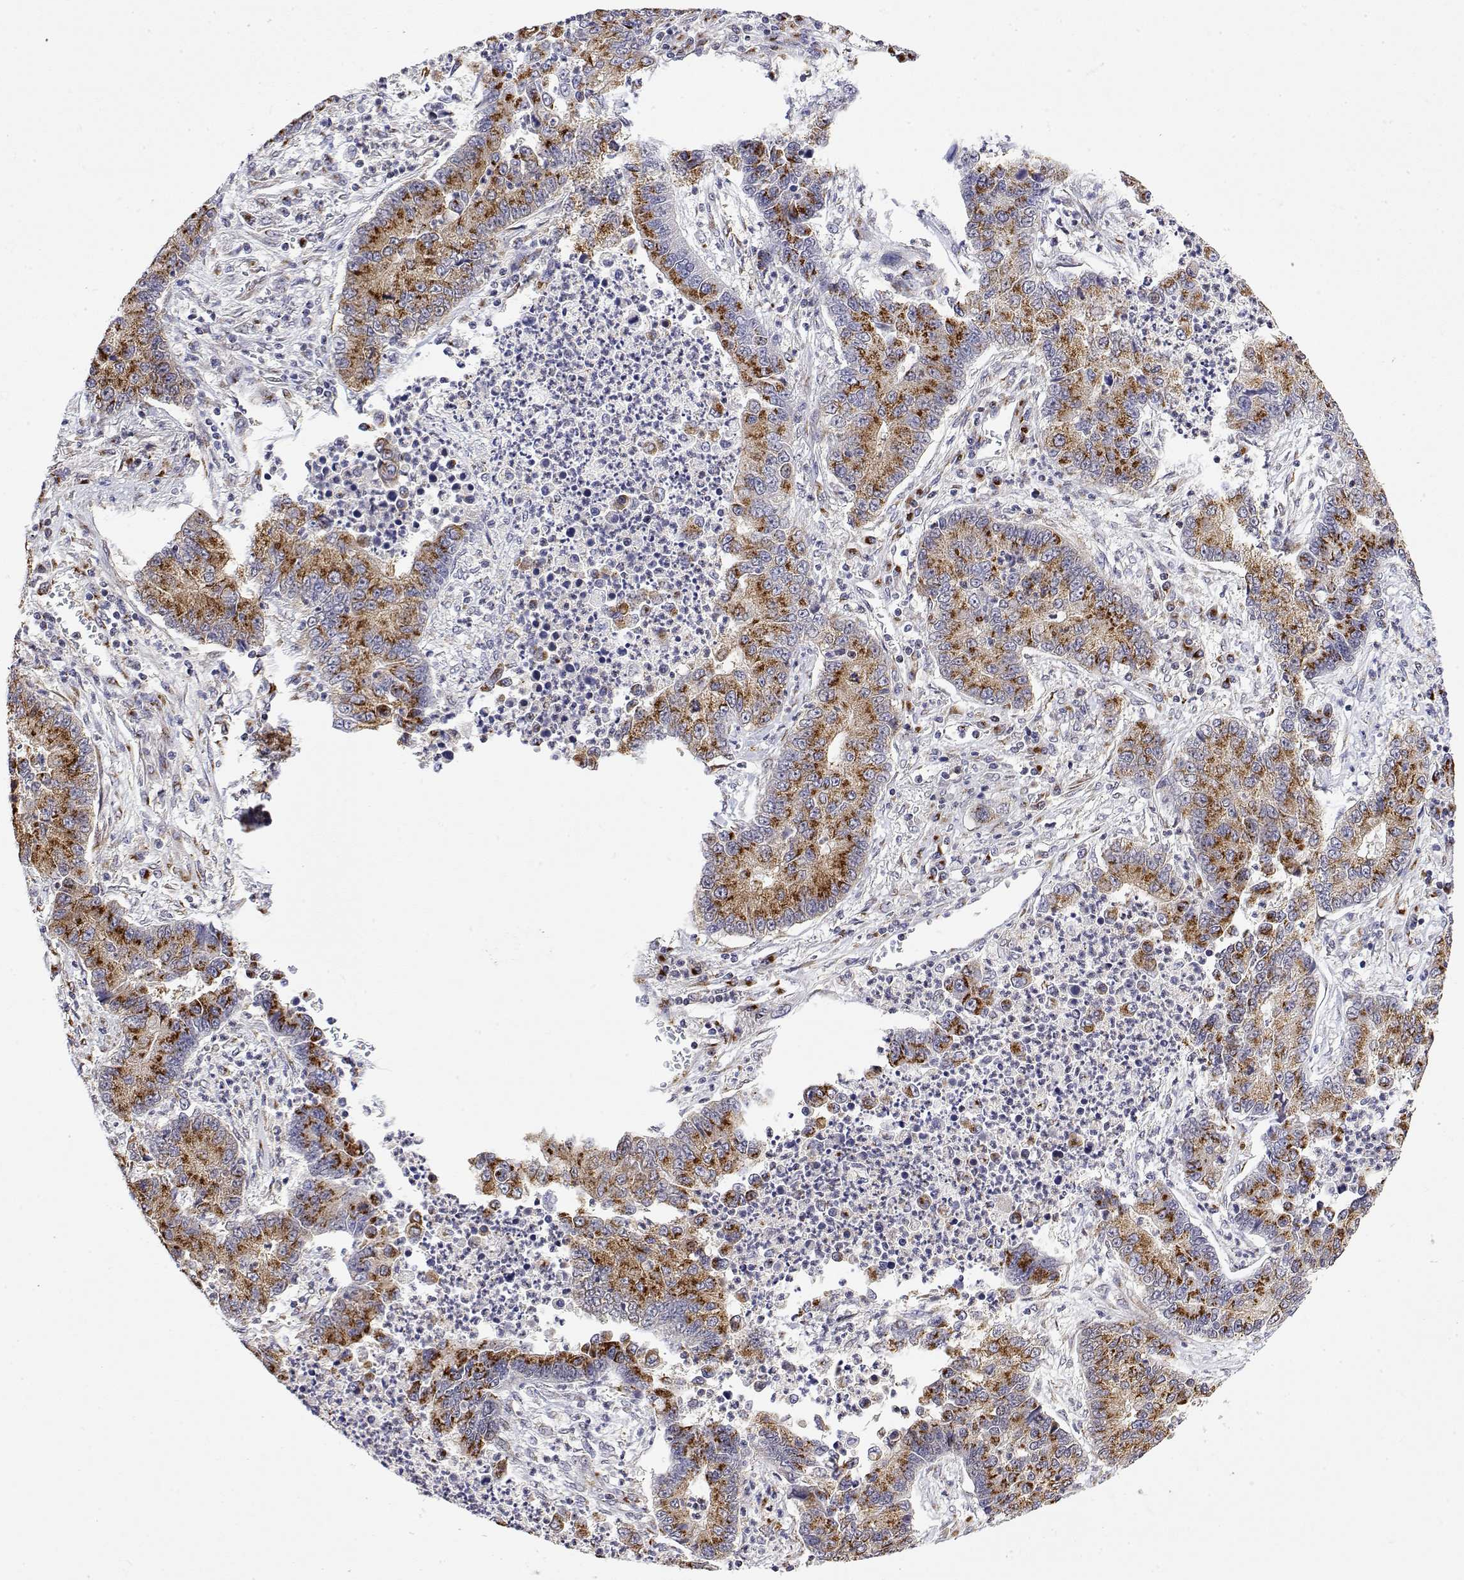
{"staining": {"intensity": "strong", "quantity": ">75%", "location": "cytoplasmic/membranous"}, "tissue": "lung cancer", "cell_type": "Tumor cells", "image_type": "cancer", "snomed": [{"axis": "morphology", "description": "Adenocarcinoma, NOS"}, {"axis": "topography", "description": "Lung"}], "caption": "IHC image of adenocarcinoma (lung) stained for a protein (brown), which reveals high levels of strong cytoplasmic/membranous staining in approximately >75% of tumor cells.", "gene": "YIPF3", "patient": {"sex": "female", "age": 57}}